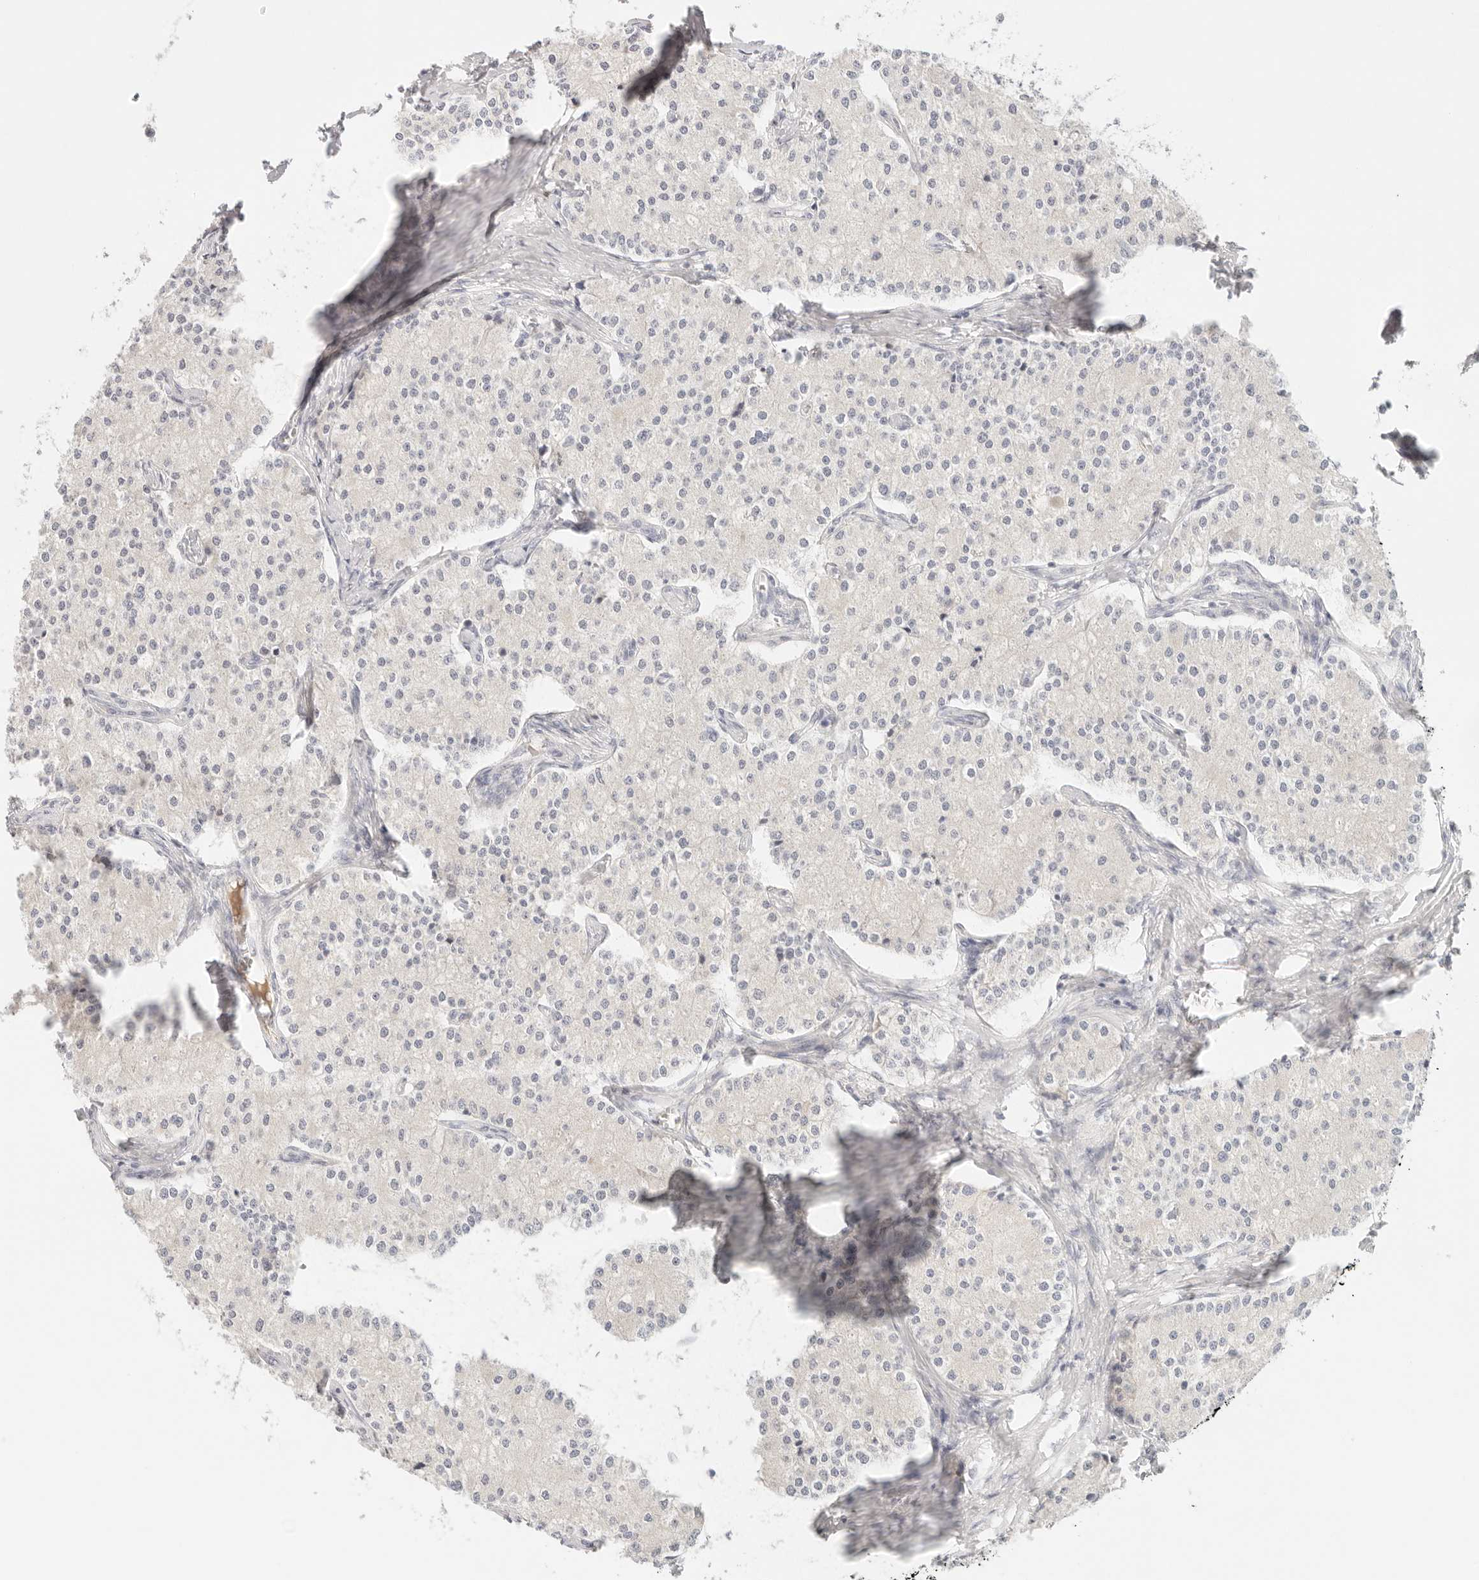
{"staining": {"intensity": "negative", "quantity": "none", "location": "none"}, "tissue": "carcinoid", "cell_type": "Tumor cells", "image_type": "cancer", "snomed": [{"axis": "morphology", "description": "Carcinoid, malignant, NOS"}, {"axis": "topography", "description": "Colon"}], "caption": "An image of carcinoid (malignant) stained for a protein reveals no brown staining in tumor cells. The staining is performed using DAB brown chromogen with nuclei counter-stained in using hematoxylin.", "gene": "SPHK1", "patient": {"sex": "female", "age": 52}}